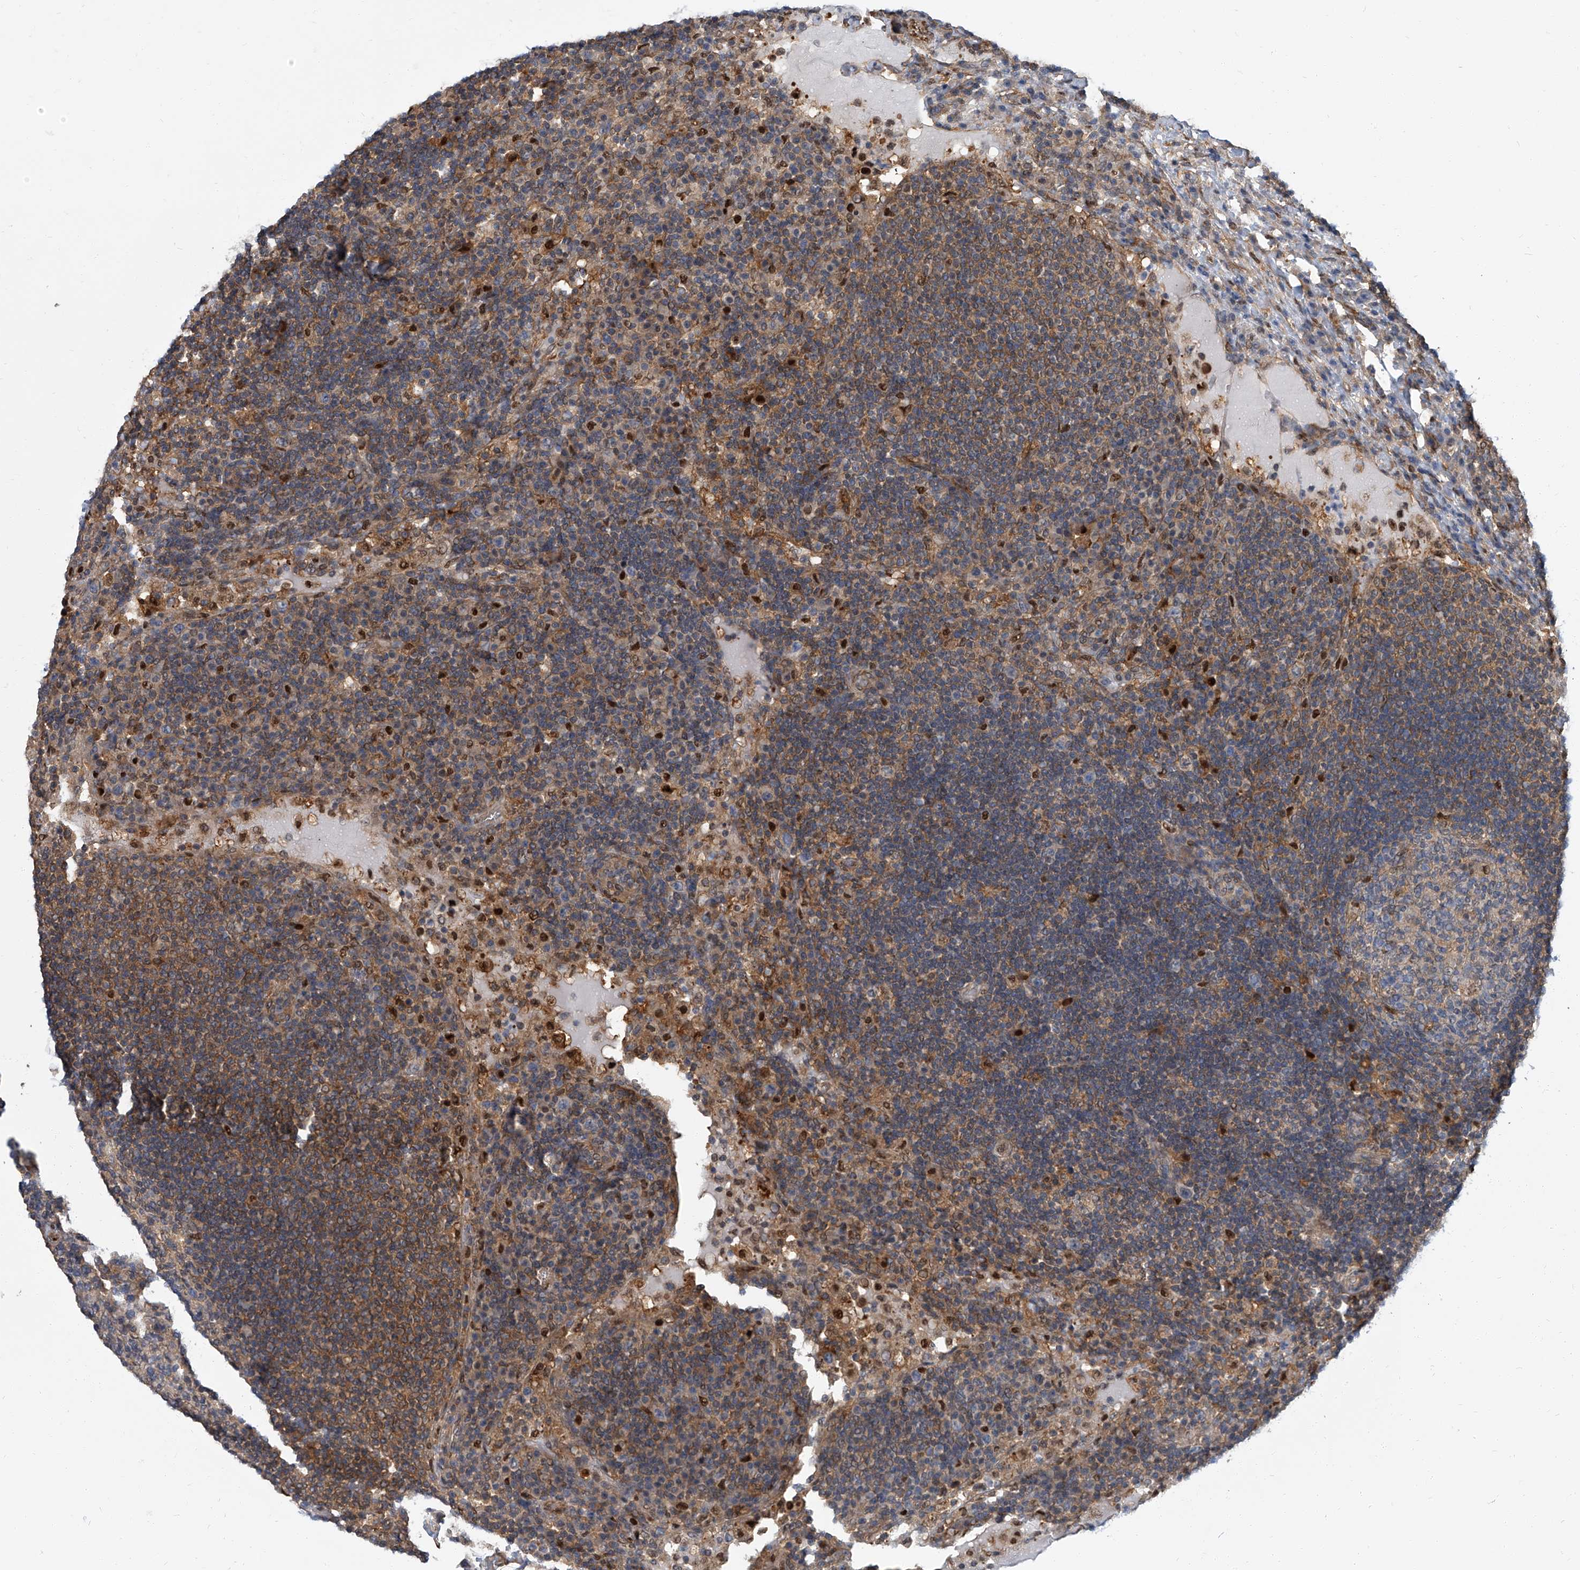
{"staining": {"intensity": "weak", "quantity": "<25%", "location": "cytoplasmic/membranous"}, "tissue": "lymph node", "cell_type": "Germinal center cells", "image_type": "normal", "snomed": [{"axis": "morphology", "description": "Normal tissue, NOS"}, {"axis": "topography", "description": "Lymph node"}], "caption": "A high-resolution photomicrograph shows immunohistochemistry (IHC) staining of normal lymph node, which reveals no significant expression in germinal center cells.", "gene": "PSMB10", "patient": {"sex": "female", "age": 53}}